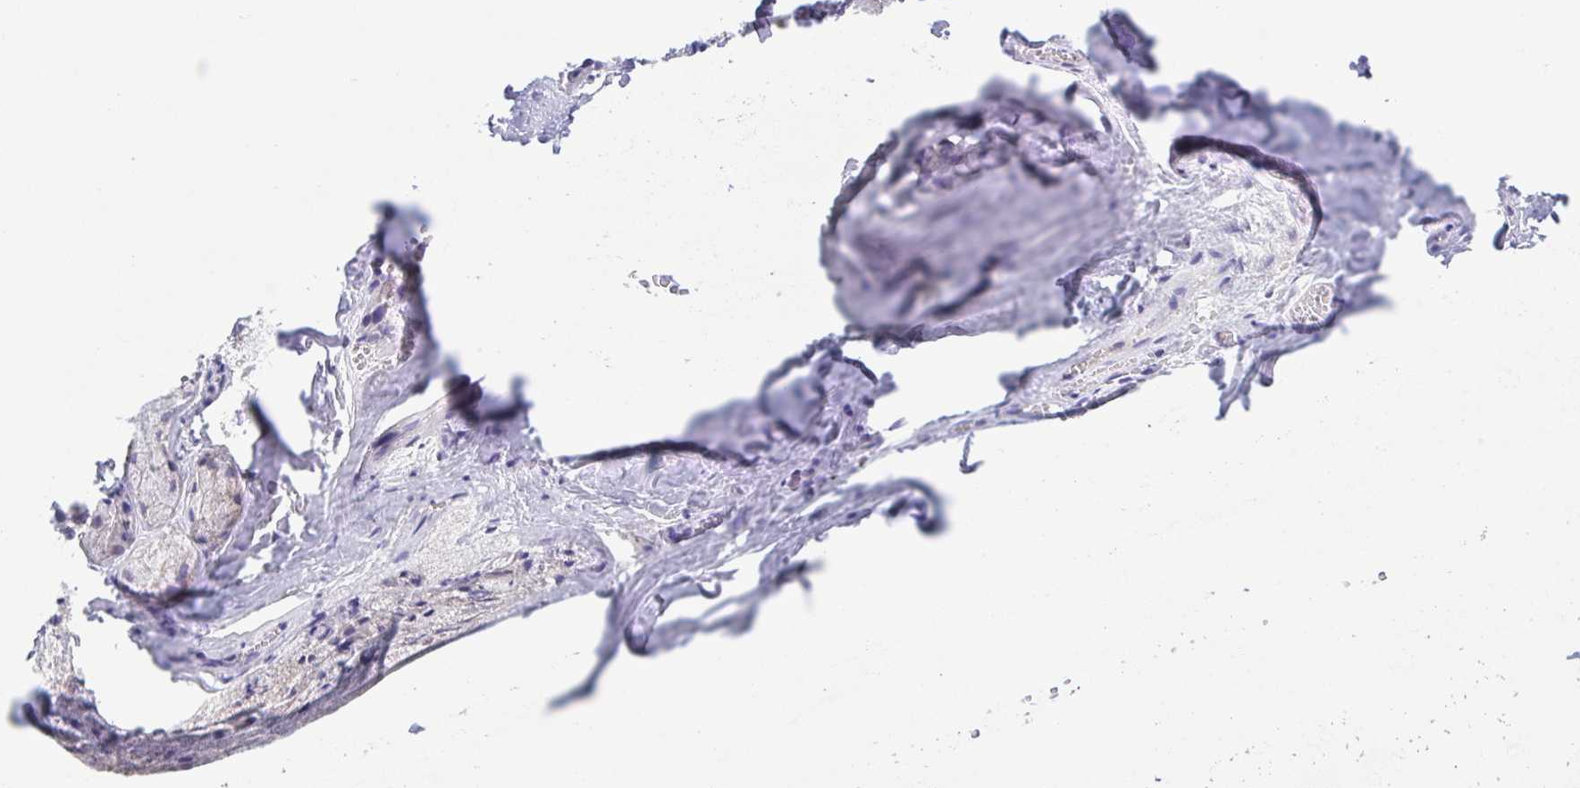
{"staining": {"intensity": "negative", "quantity": "none", "location": "none"}, "tissue": "soft tissue", "cell_type": "Chondrocytes", "image_type": "normal", "snomed": [{"axis": "morphology", "description": "Normal tissue, NOS"}, {"axis": "topography", "description": "Cartilage tissue"}, {"axis": "topography", "description": "Nasopharynx"}, {"axis": "topography", "description": "Thyroid gland"}], "caption": "Image shows no protein expression in chondrocytes of unremarkable soft tissue. The staining was performed using DAB (3,3'-diaminobenzidine) to visualize the protein expression in brown, while the nuclei were stained in blue with hematoxylin (Magnification: 20x).", "gene": "A1BG", "patient": {"sex": "male", "age": 63}}